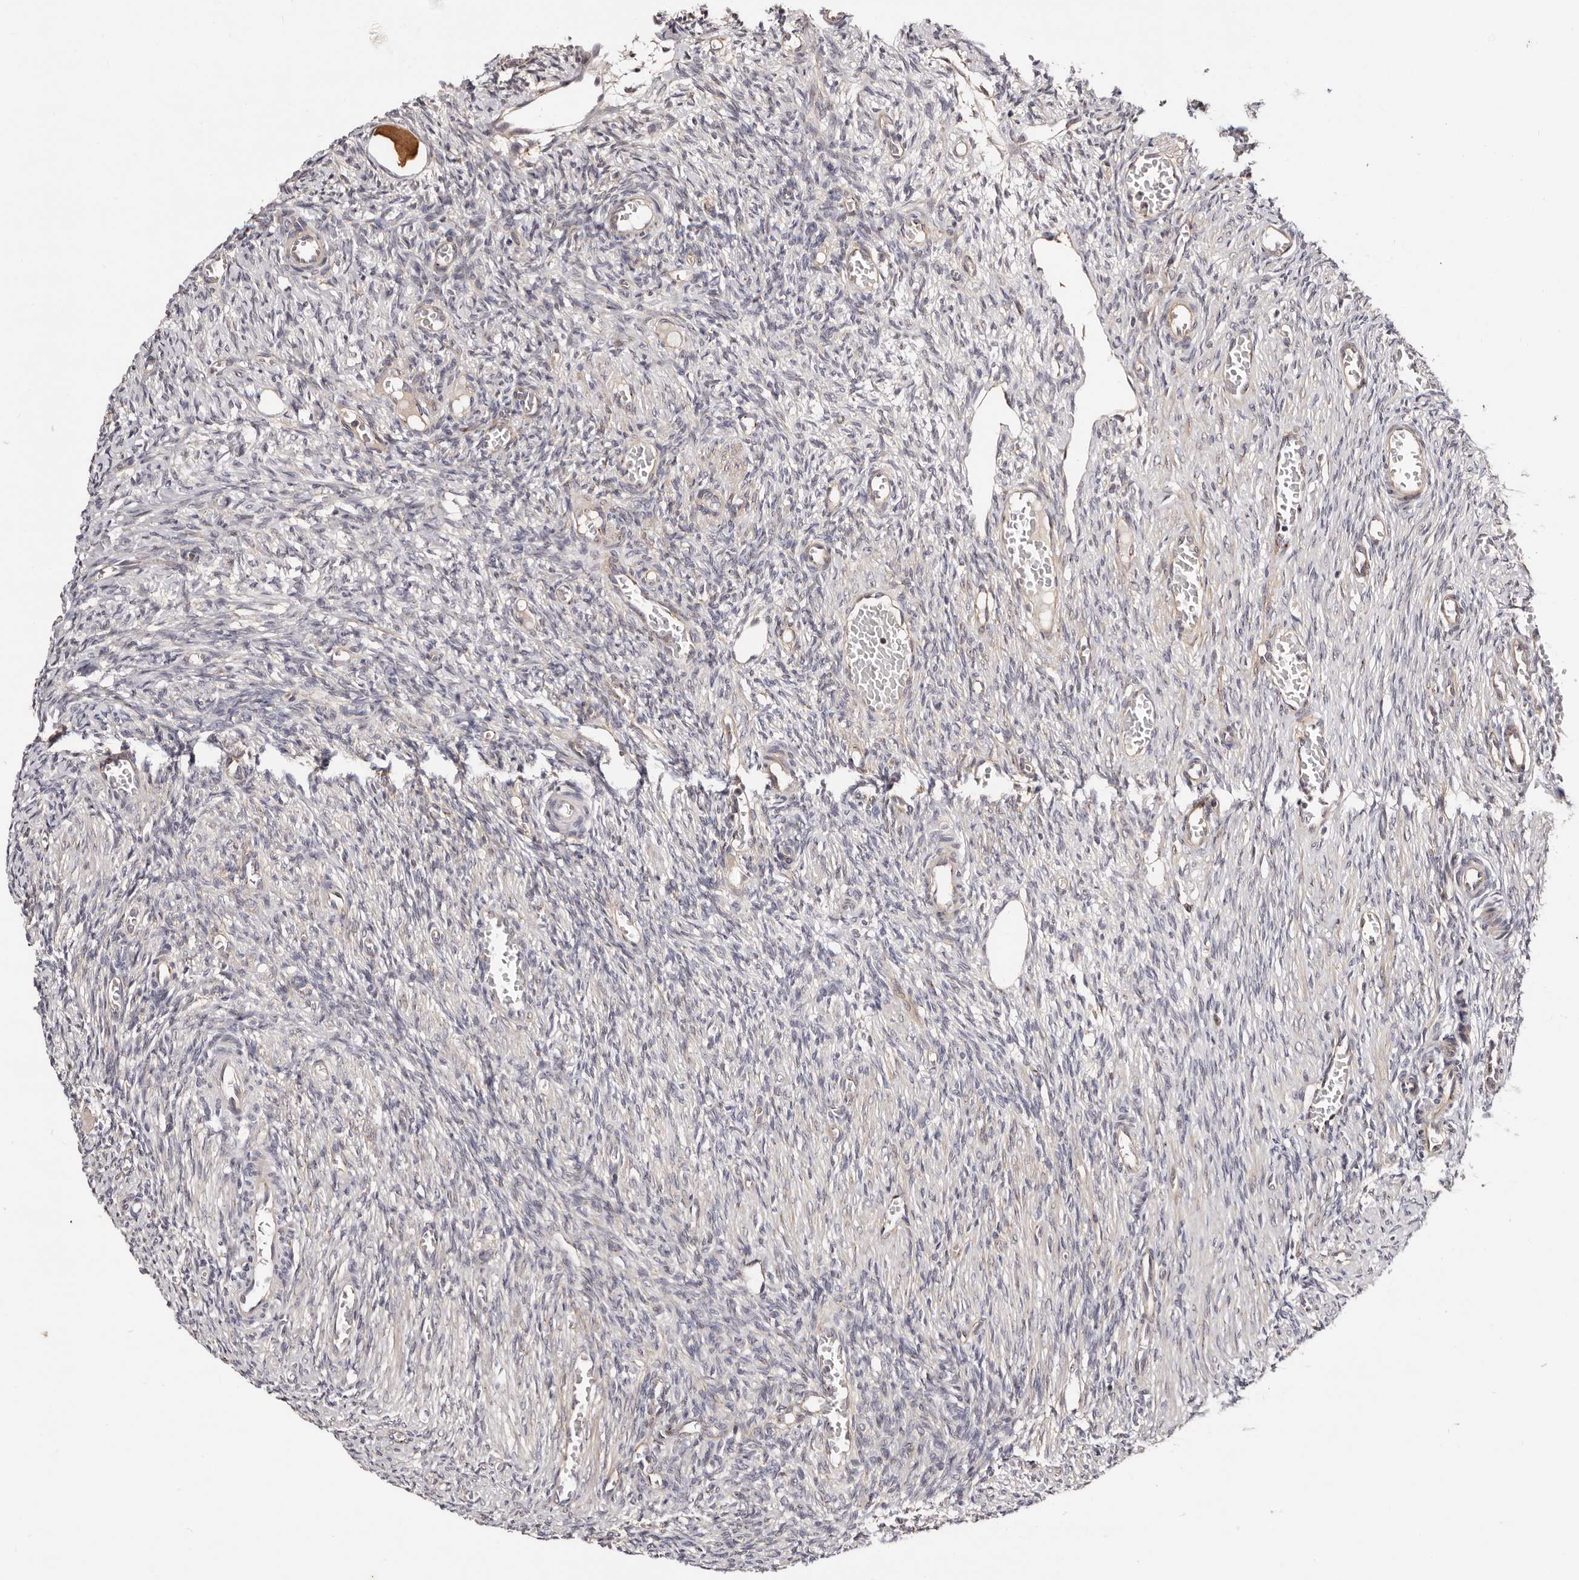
{"staining": {"intensity": "moderate", "quantity": ">75%", "location": "cytoplasmic/membranous"}, "tissue": "ovary", "cell_type": "Follicle cells", "image_type": "normal", "snomed": [{"axis": "morphology", "description": "Normal tissue, NOS"}, {"axis": "topography", "description": "Ovary"}], "caption": "Protein staining of benign ovary exhibits moderate cytoplasmic/membranous expression in about >75% of follicle cells. (DAB (3,3'-diaminobenzidine) = brown stain, brightfield microscopy at high magnification).", "gene": "DACT2", "patient": {"sex": "female", "age": 27}}